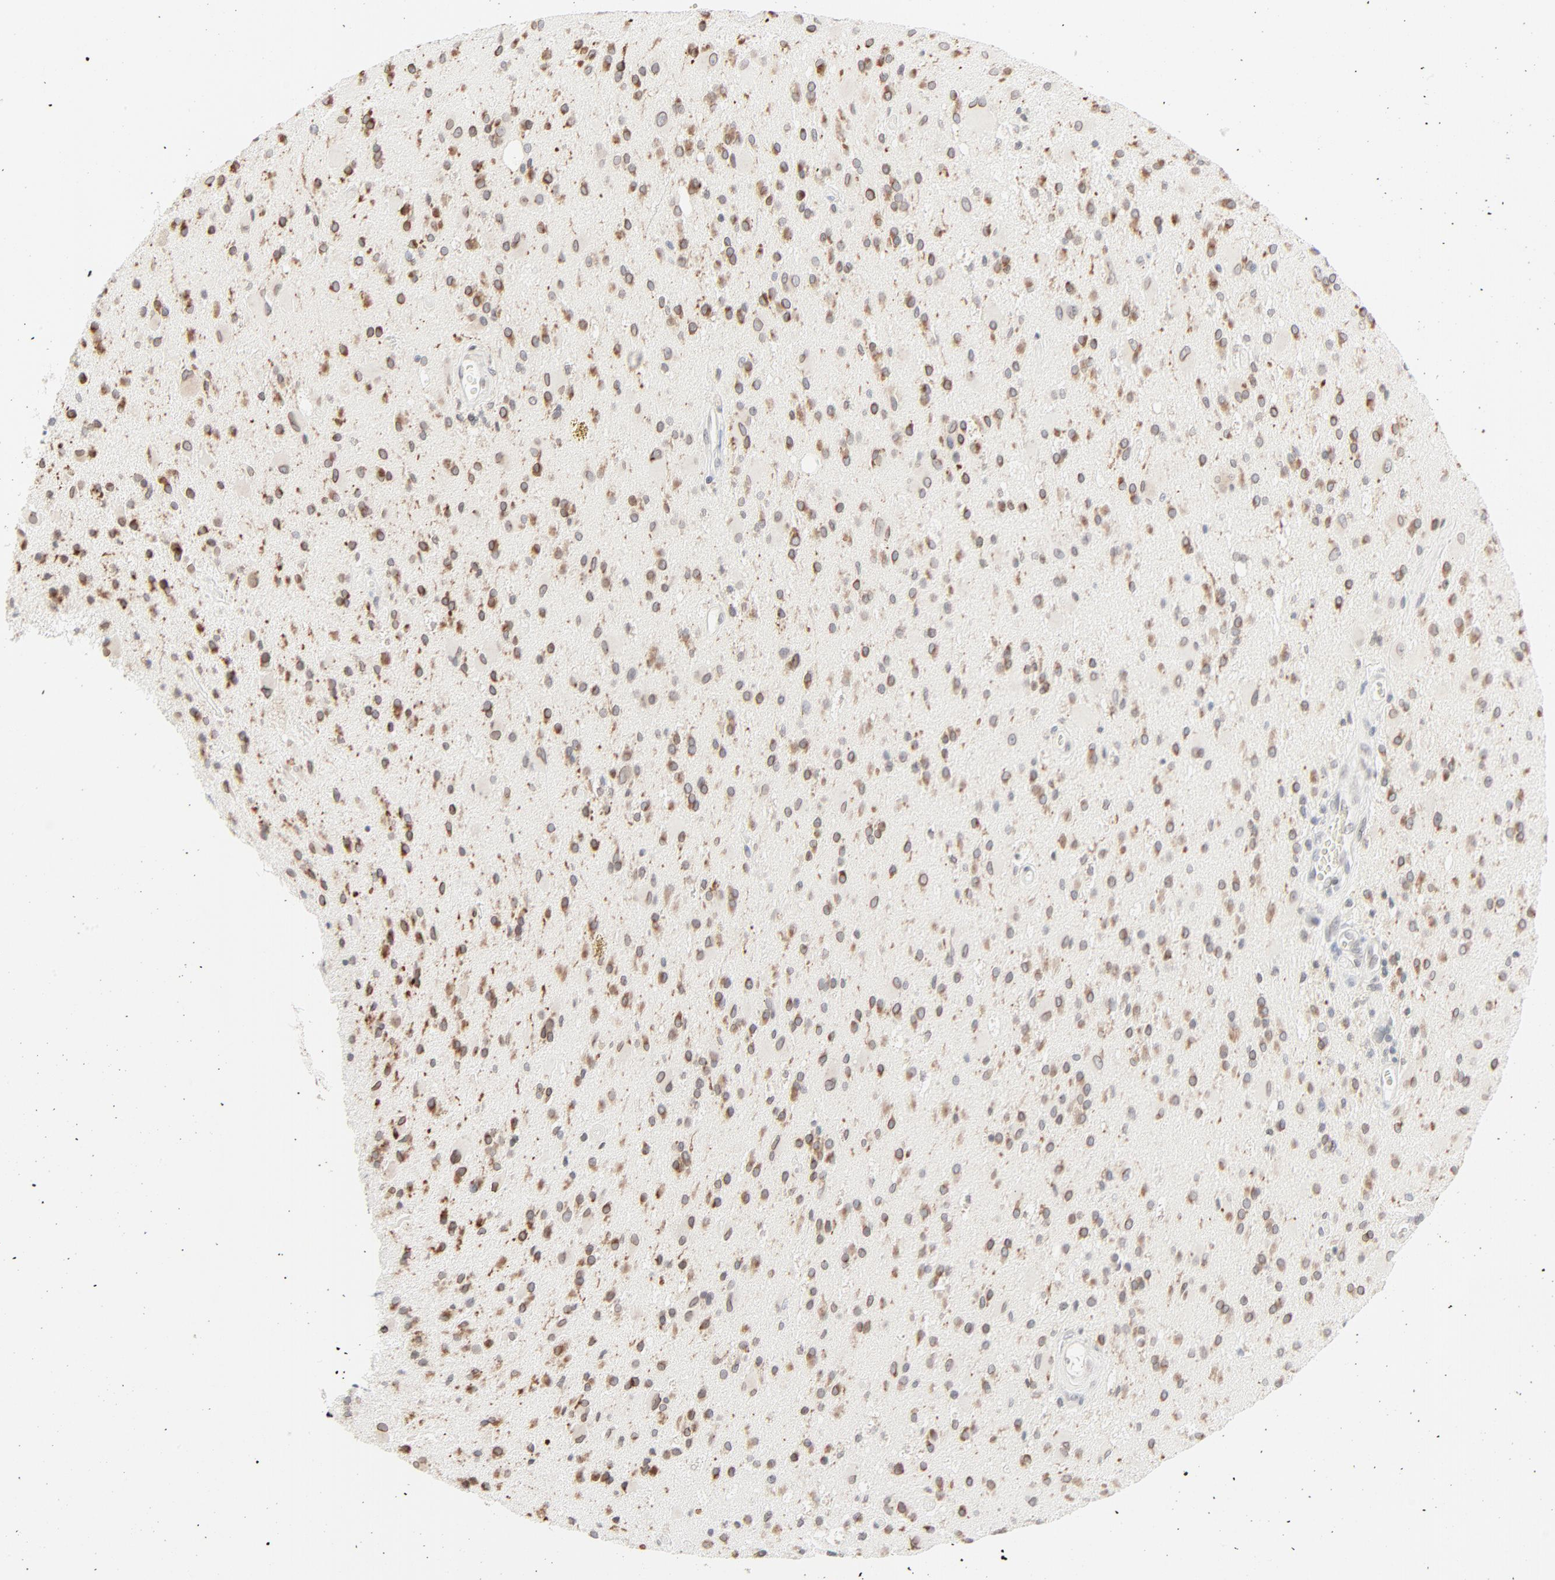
{"staining": {"intensity": "moderate", "quantity": "25%-75%", "location": "cytoplasmic/membranous,nuclear"}, "tissue": "glioma", "cell_type": "Tumor cells", "image_type": "cancer", "snomed": [{"axis": "morphology", "description": "Glioma, malignant, Low grade"}, {"axis": "topography", "description": "Brain"}], "caption": "The micrograph exhibits staining of malignant glioma (low-grade), revealing moderate cytoplasmic/membranous and nuclear protein staining (brown color) within tumor cells.", "gene": "MAD1L1", "patient": {"sex": "male", "age": 58}}